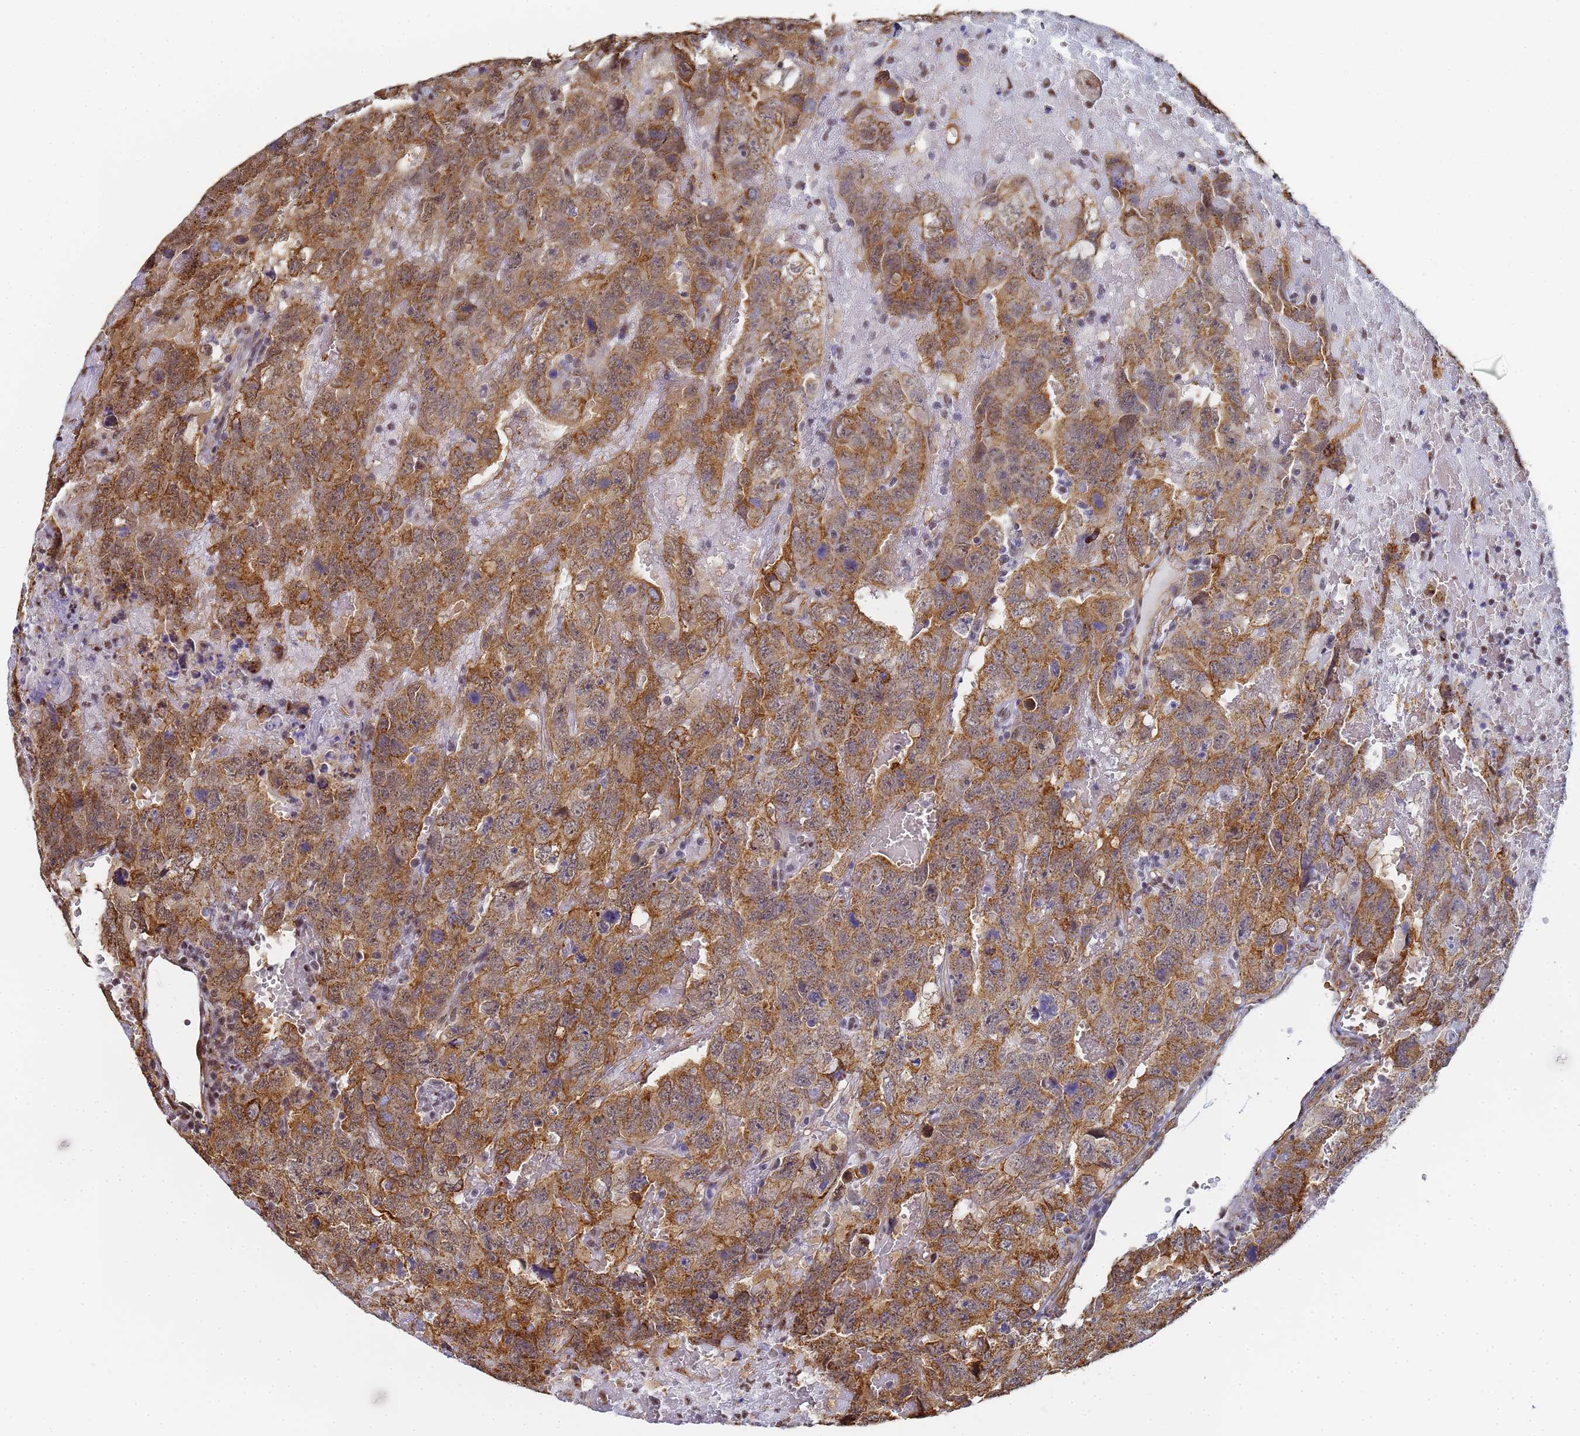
{"staining": {"intensity": "moderate", "quantity": ">75%", "location": "cytoplasmic/membranous,nuclear"}, "tissue": "testis cancer", "cell_type": "Tumor cells", "image_type": "cancer", "snomed": [{"axis": "morphology", "description": "Carcinoma, Embryonal, NOS"}, {"axis": "topography", "description": "Testis"}], "caption": "Testis cancer (embryonal carcinoma) stained for a protein exhibits moderate cytoplasmic/membranous and nuclear positivity in tumor cells. The staining was performed using DAB, with brown indicating positive protein expression. Nuclei are stained blue with hematoxylin.", "gene": "PRRT4", "patient": {"sex": "male", "age": 45}}